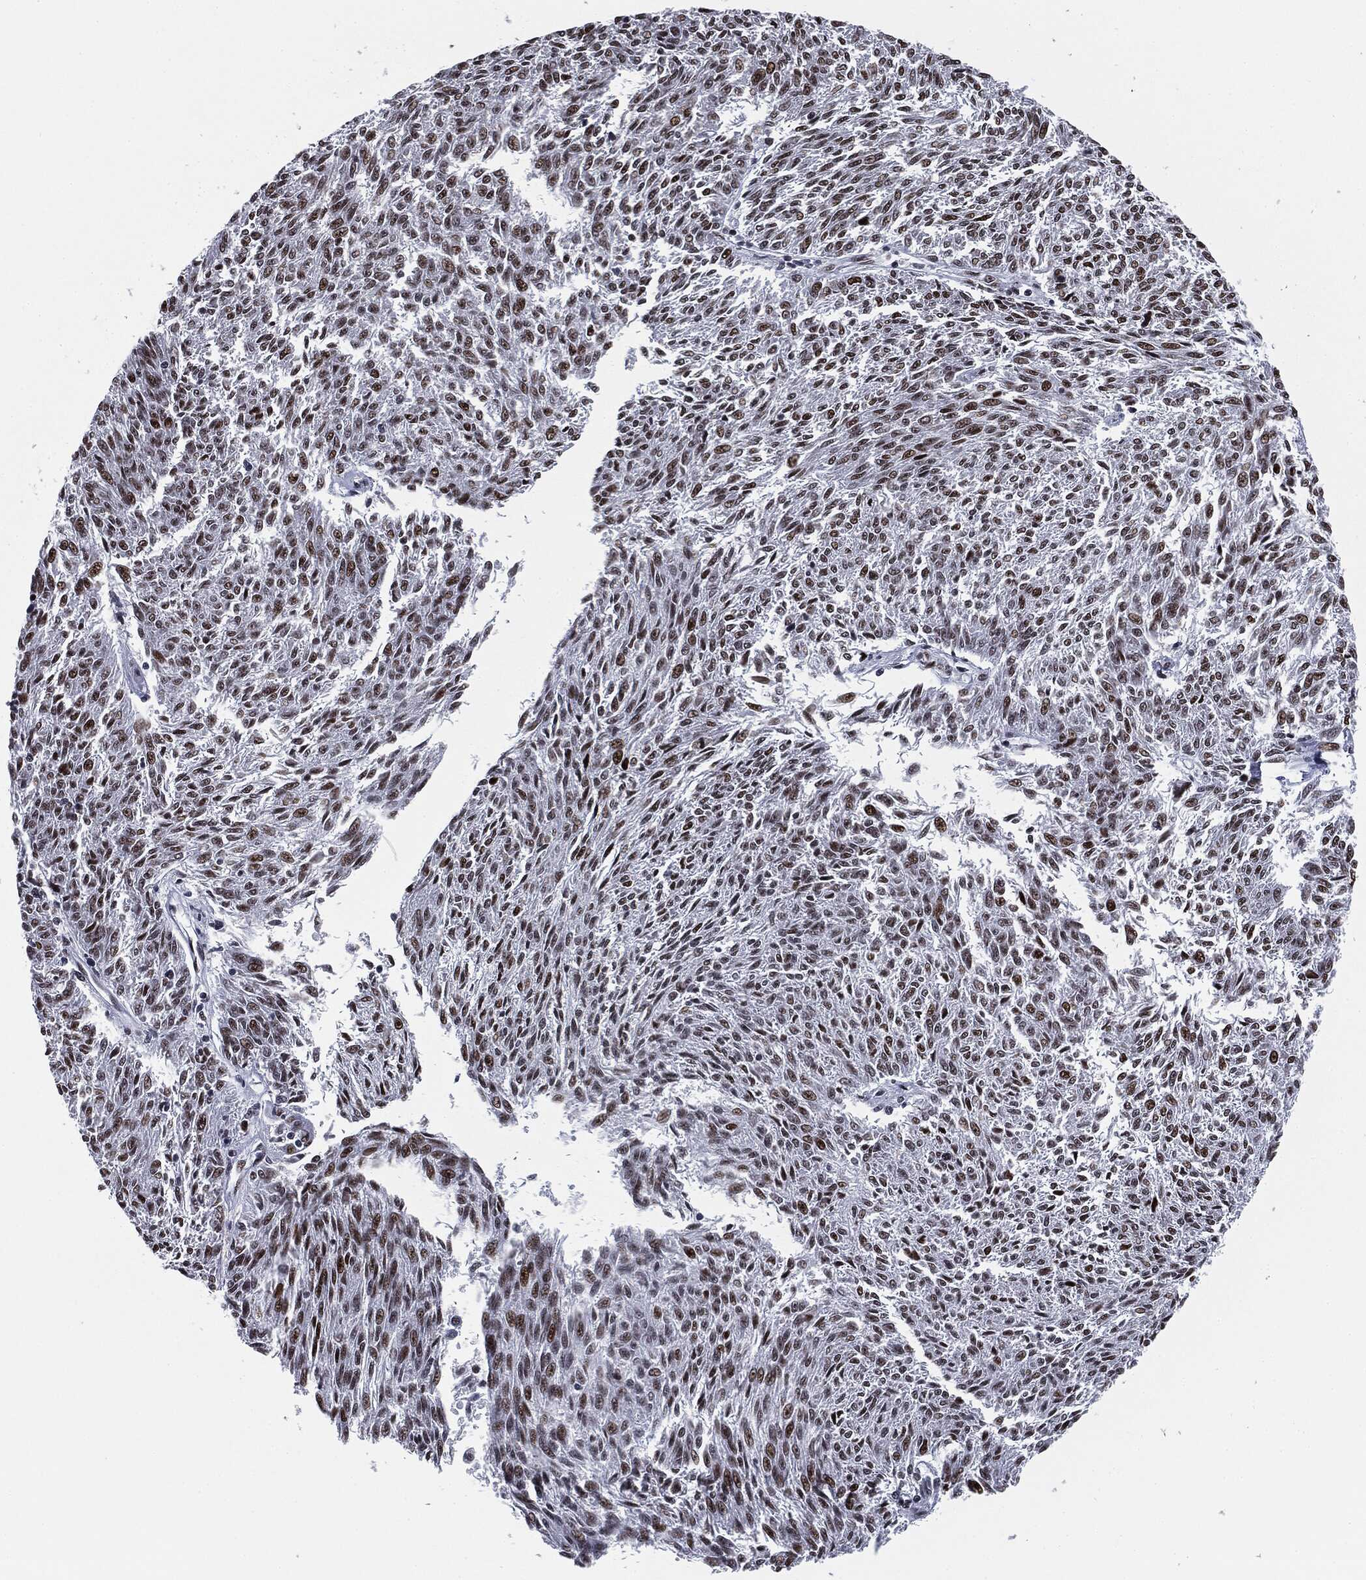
{"staining": {"intensity": "moderate", "quantity": ">75%", "location": "nuclear"}, "tissue": "melanoma", "cell_type": "Tumor cells", "image_type": "cancer", "snomed": [{"axis": "morphology", "description": "Malignant melanoma, NOS"}, {"axis": "topography", "description": "Skin"}], "caption": "Immunohistochemical staining of malignant melanoma demonstrates medium levels of moderate nuclear positivity in approximately >75% of tumor cells. (Brightfield microscopy of DAB IHC at high magnification).", "gene": "MSH2", "patient": {"sex": "female", "age": 72}}